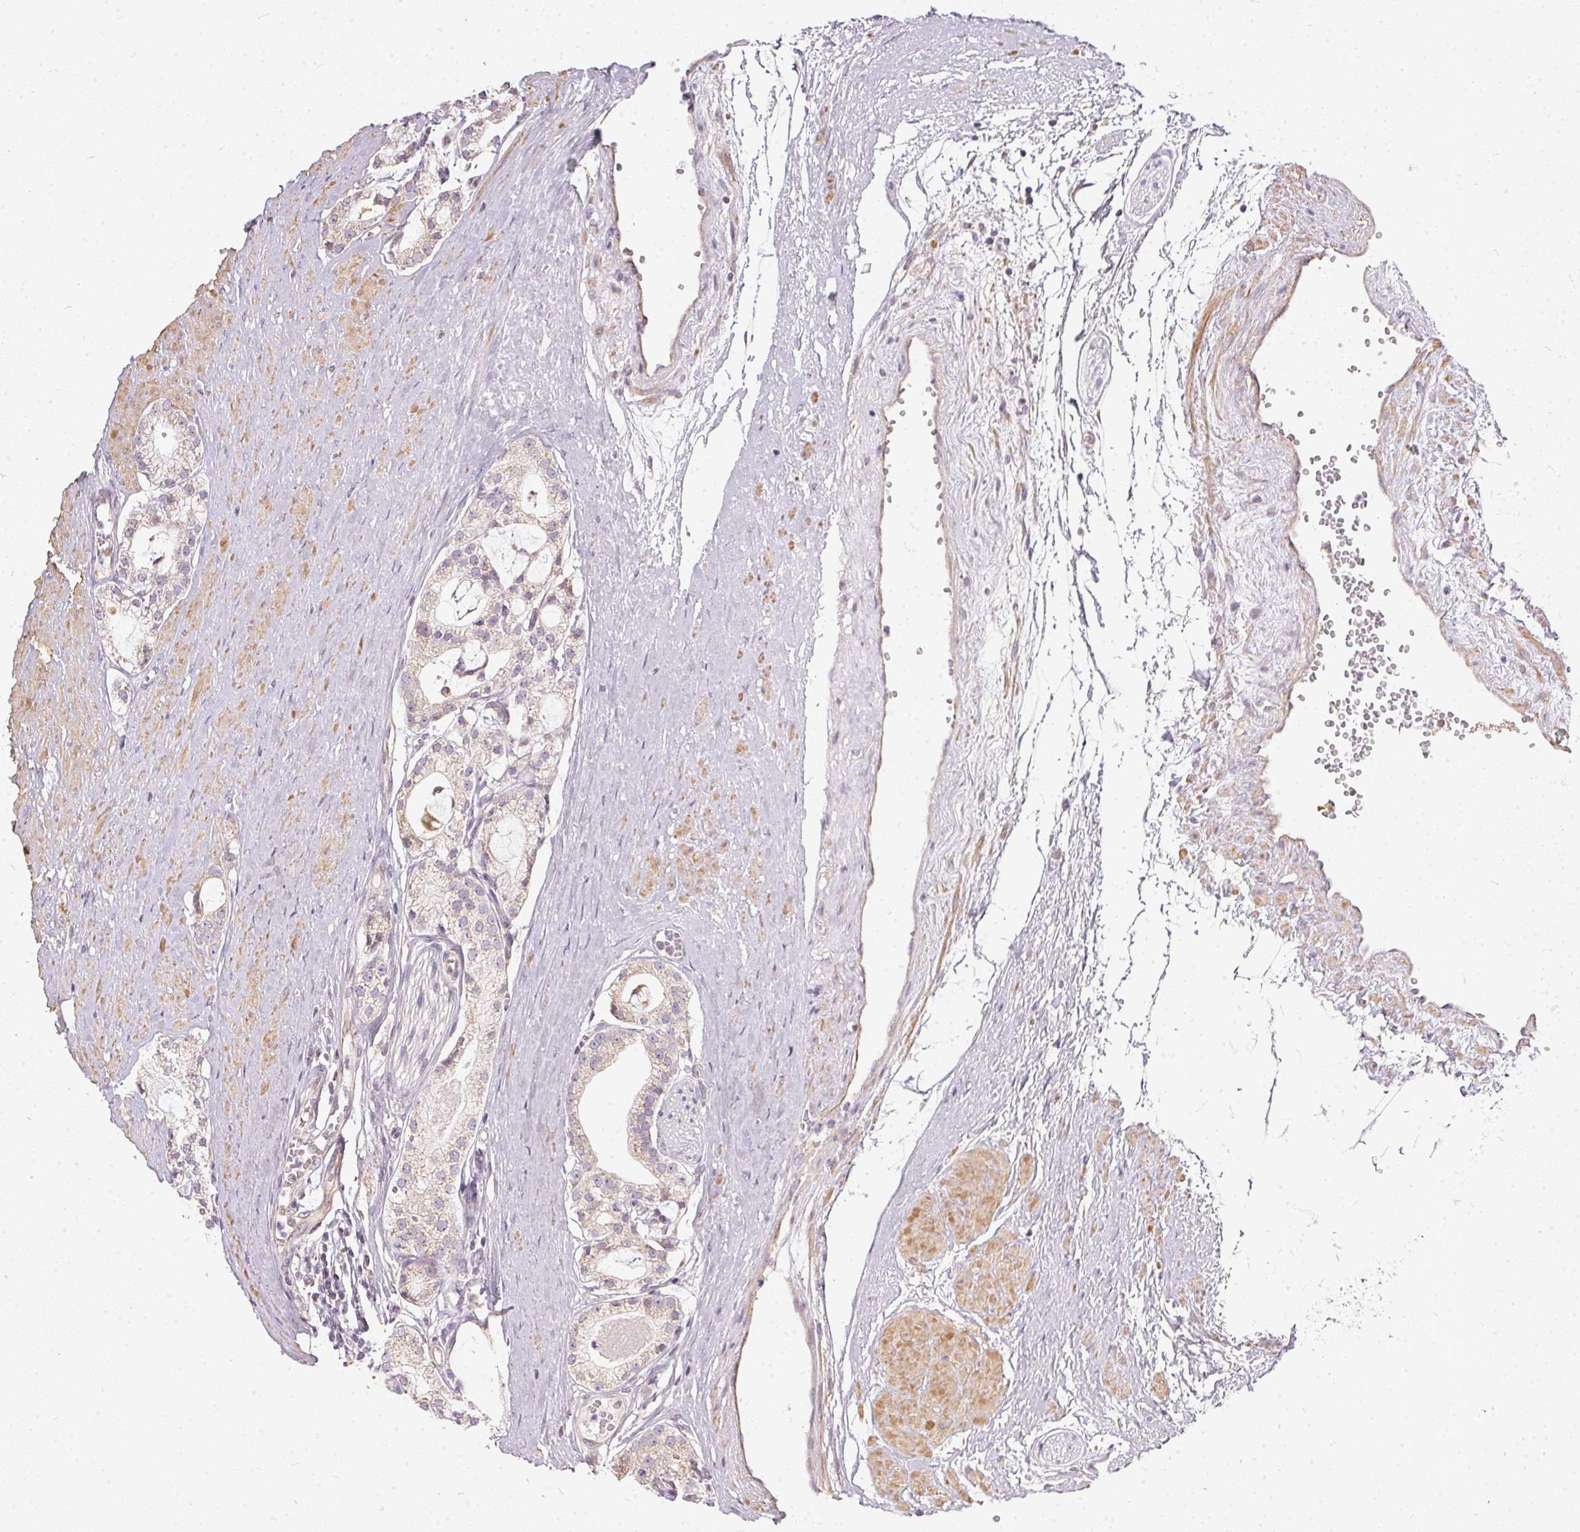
{"staining": {"intensity": "weak", "quantity": "<25%", "location": "cytoplasmic/membranous"}, "tissue": "prostate cancer", "cell_type": "Tumor cells", "image_type": "cancer", "snomed": [{"axis": "morphology", "description": "Adenocarcinoma, High grade"}, {"axis": "topography", "description": "Prostate"}], "caption": "An immunohistochemistry histopathology image of high-grade adenocarcinoma (prostate) is shown. There is no staining in tumor cells of high-grade adenocarcinoma (prostate).", "gene": "VWA5B2", "patient": {"sex": "male", "age": 71}}